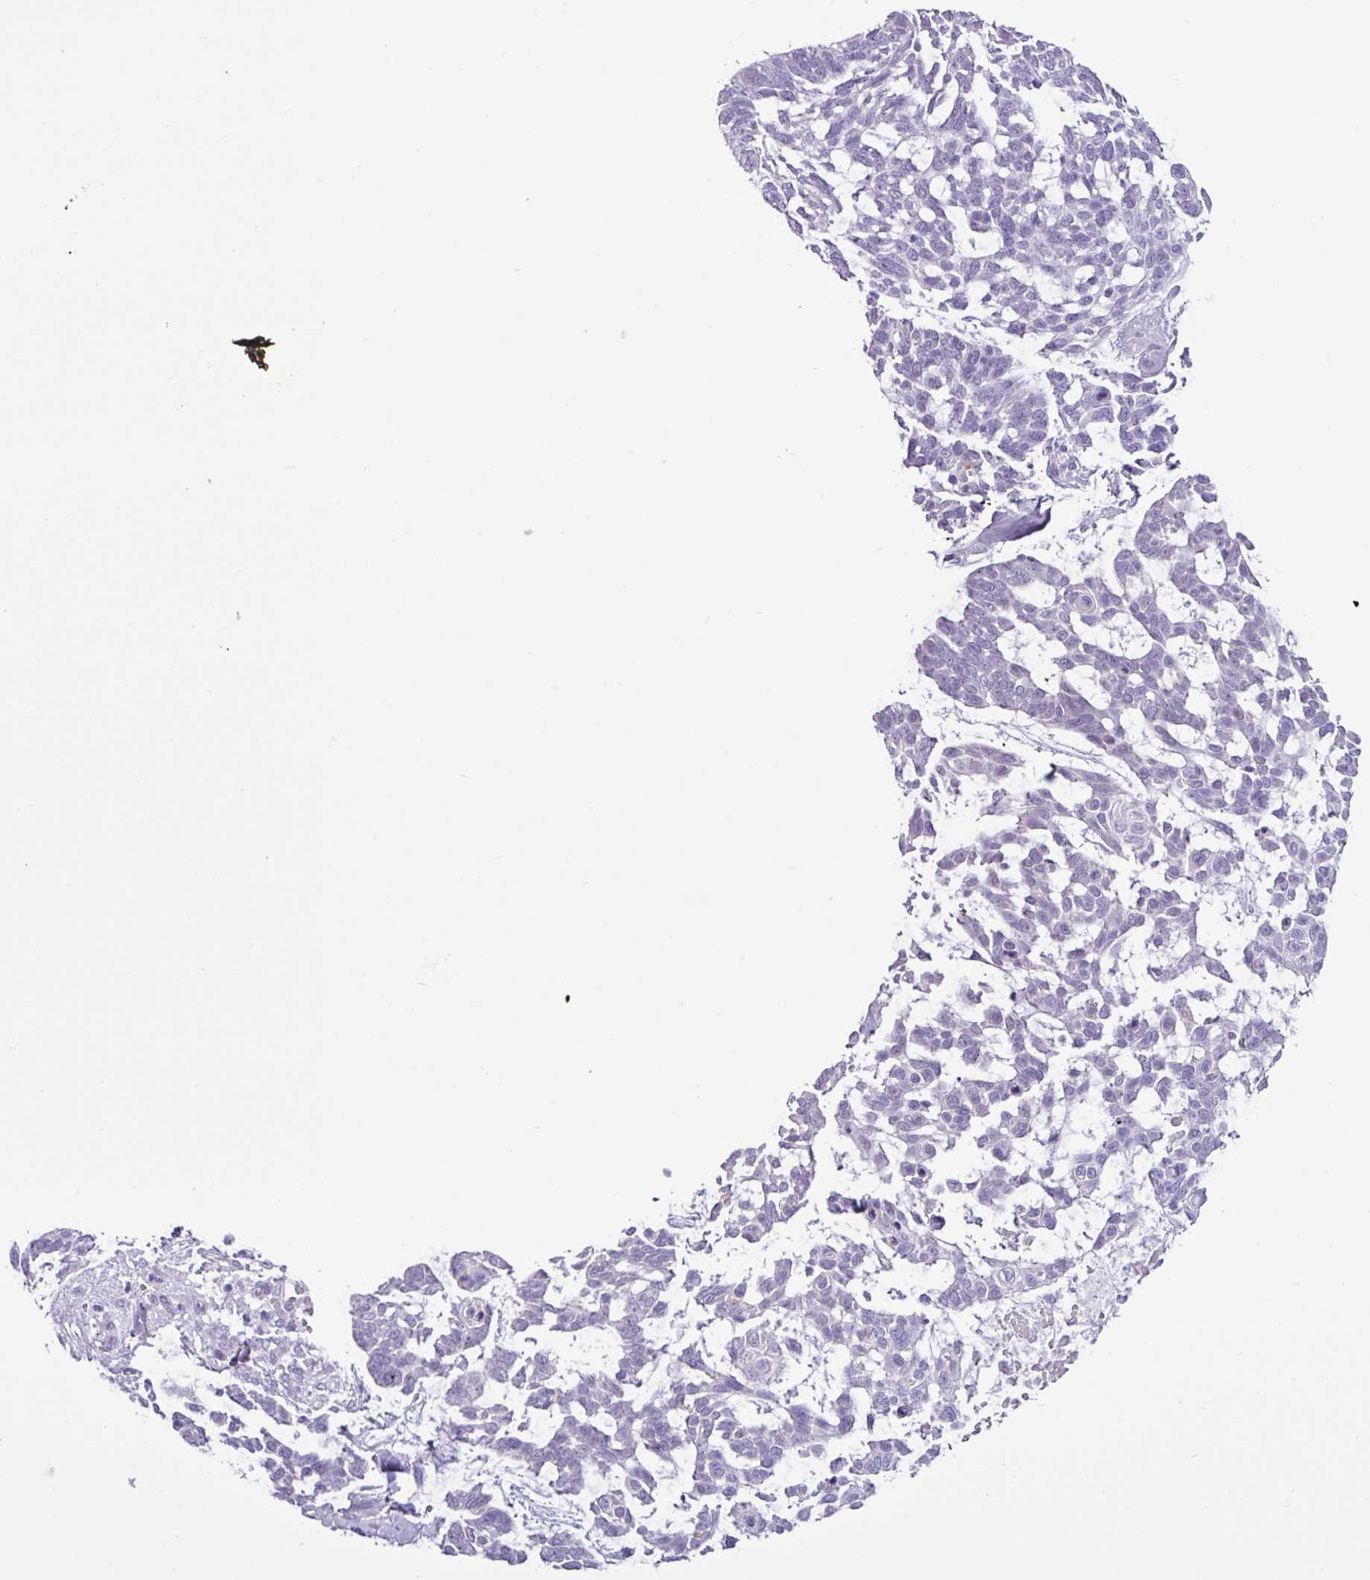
{"staining": {"intensity": "negative", "quantity": "none", "location": "none"}, "tissue": "skin cancer", "cell_type": "Tumor cells", "image_type": "cancer", "snomed": [{"axis": "morphology", "description": "Basal cell carcinoma"}, {"axis": "topography", "description": "Skin"}], "caption": "Basal cell carcinoma (skin) stained for a protein using immunohistochemistry (IHC) shows no positivity tumor cells.", "gene": "ALDH3A1", "patient": {"sex": "male", "age": 88}}